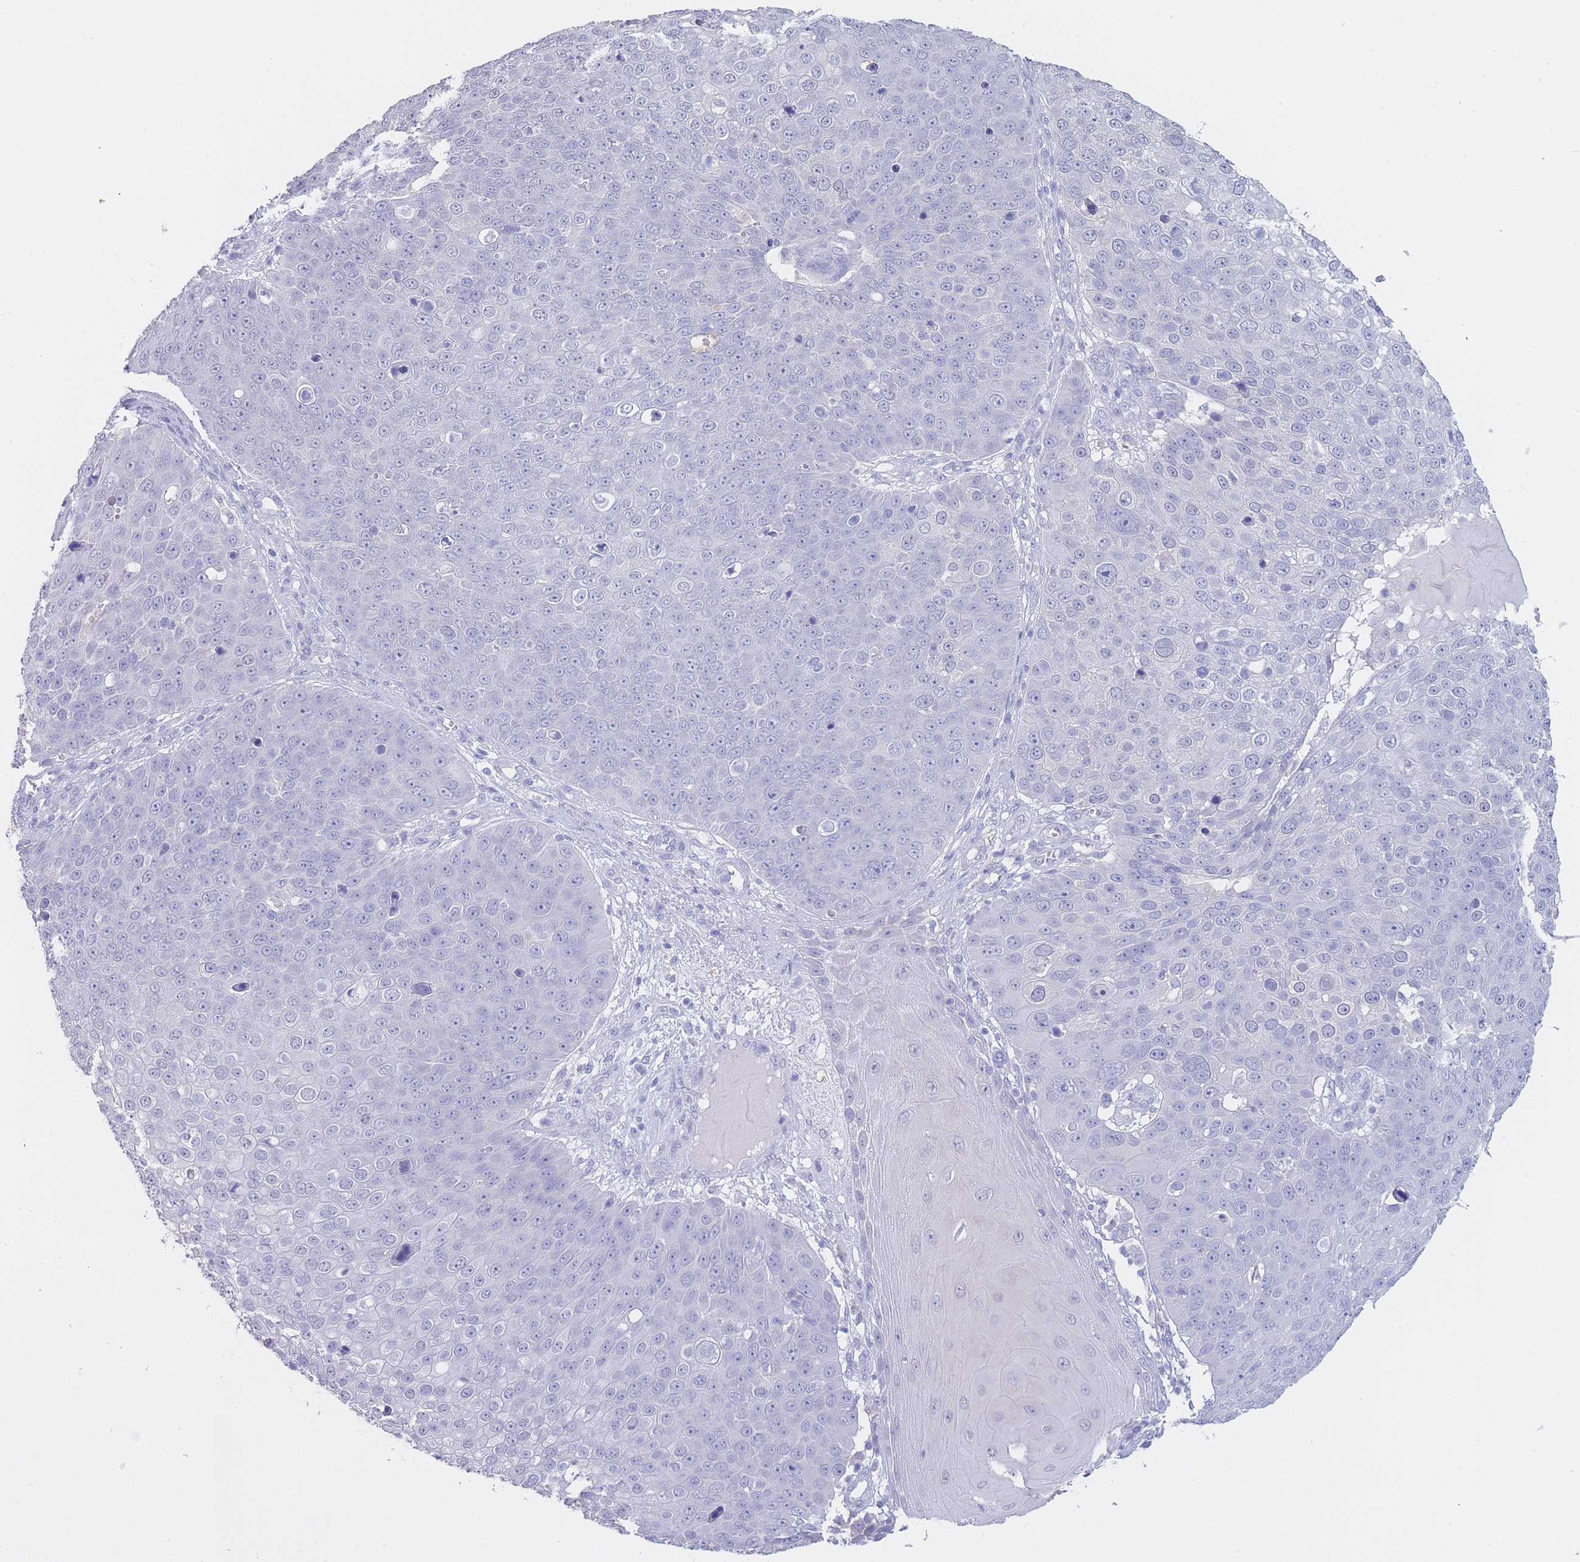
{"staining": {"intensity": "negative", "quantity": "none", "location": "none"}, "tissue": "skin cancer", "cell_type": "Tumor cells", "image_type": "cancer", "snomed": [{"axis": "morphology", "description": "Squamous cell carcinoma, NOS"}, {"axis": "topography", "description": "Skin"}], "caption": "This photomicrograph is of skin squamous cell carcinoma stained with immunohistochemistry to label a protein in brown with the nuclei are counter-stained blue. There is no staining in tumor cells.", "gene": "CD37", "patient": {"sex": "male", "age": 71}}